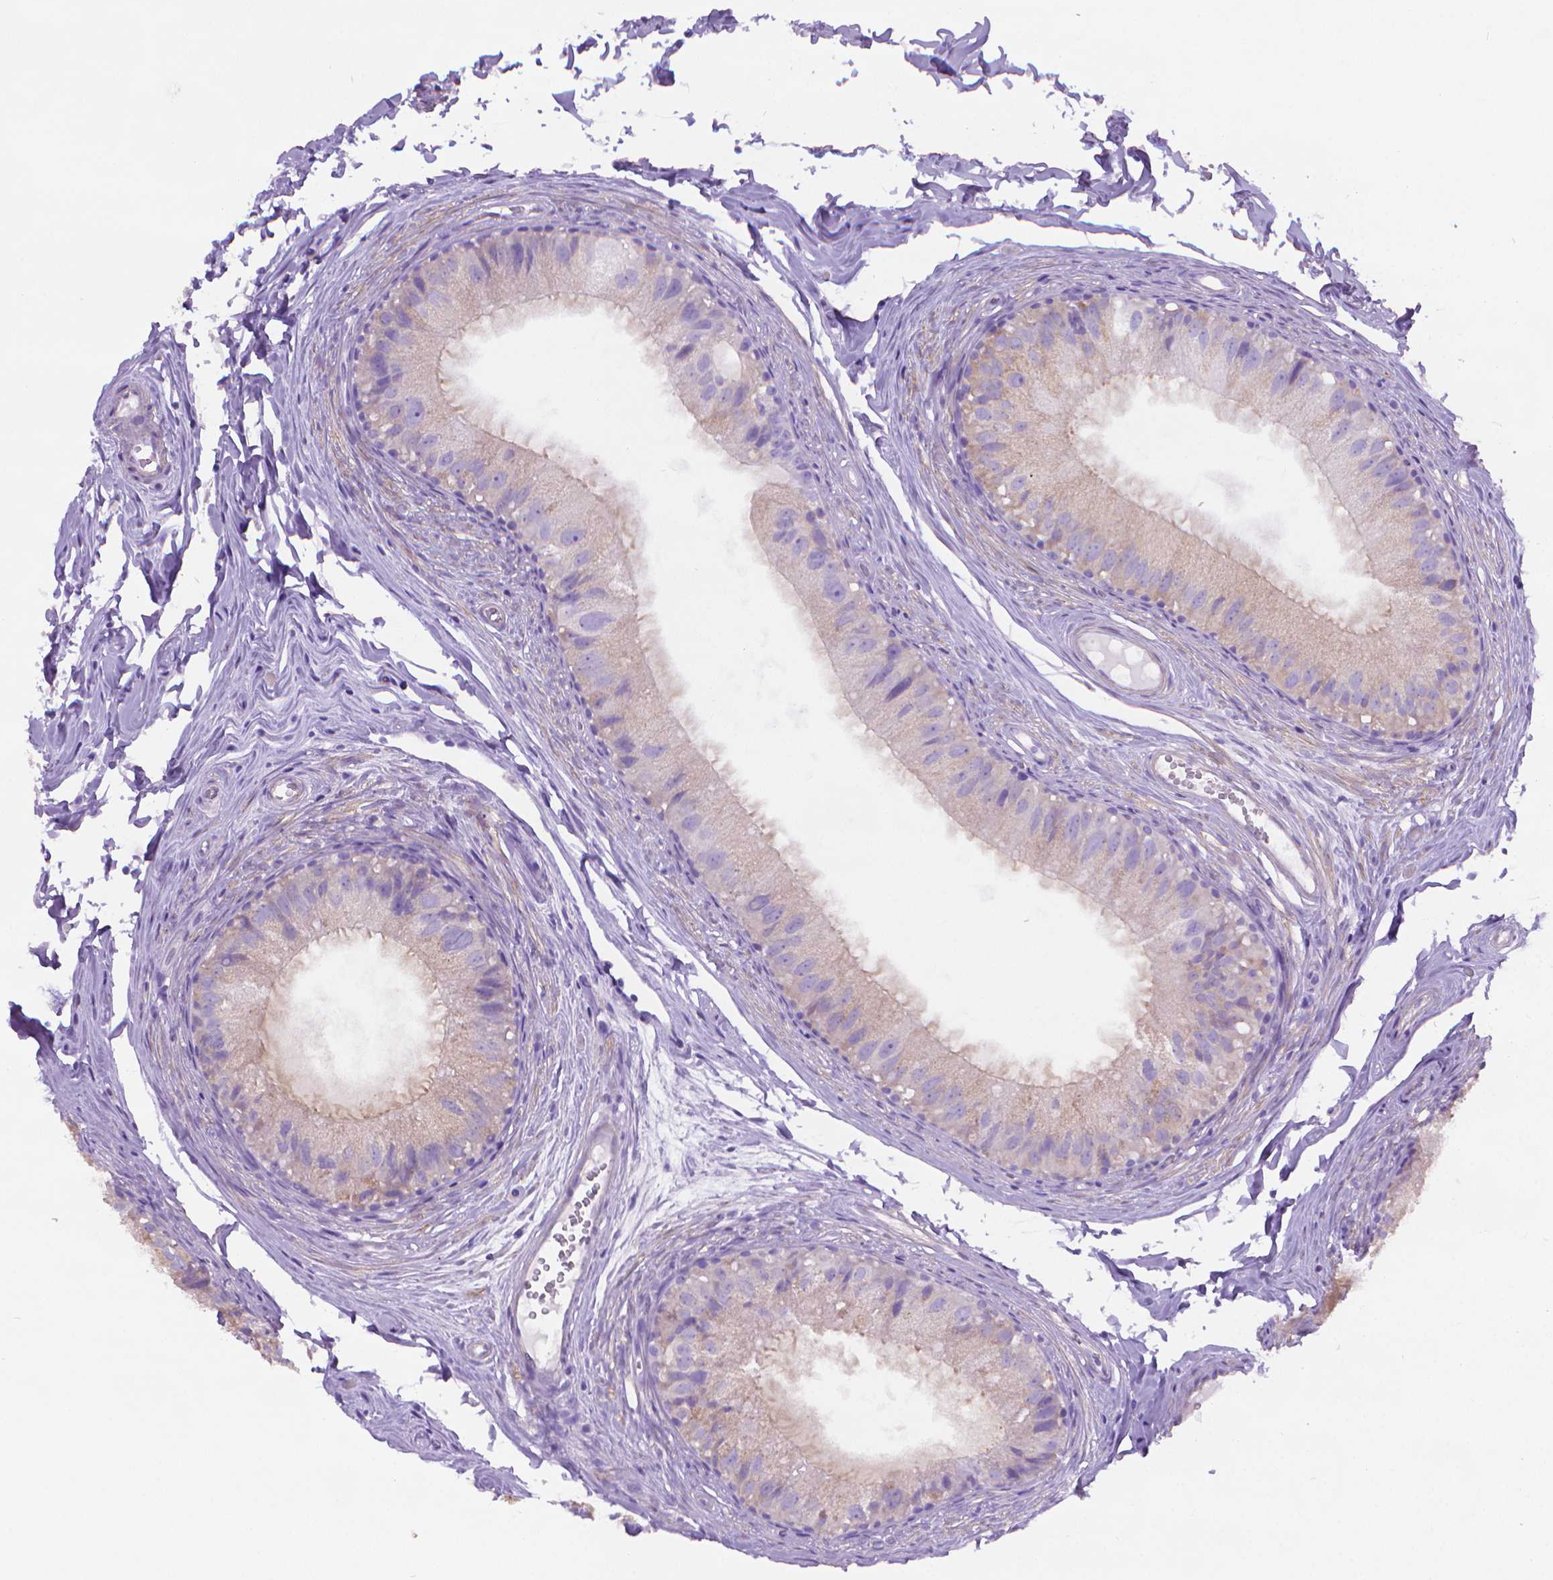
{"staining": {"intensity": "weak", "quantity": "<25%", "location": "cytoplasmic/membranous"}, "tissue": "epididymis", "cell_type": "Glandular cells", "image_type": "normal", "snomed": [{"axis": "morphology", "description": "Normal tissue, NOS"}, {"axis": "topography", "description": "Epididymis"}], "caption": "Immunohistochemistry of unremarkable epididymis shows no positivity in glandular cells.", "gene": "FASN", "patient": {"sex": "male", "age": 45}}